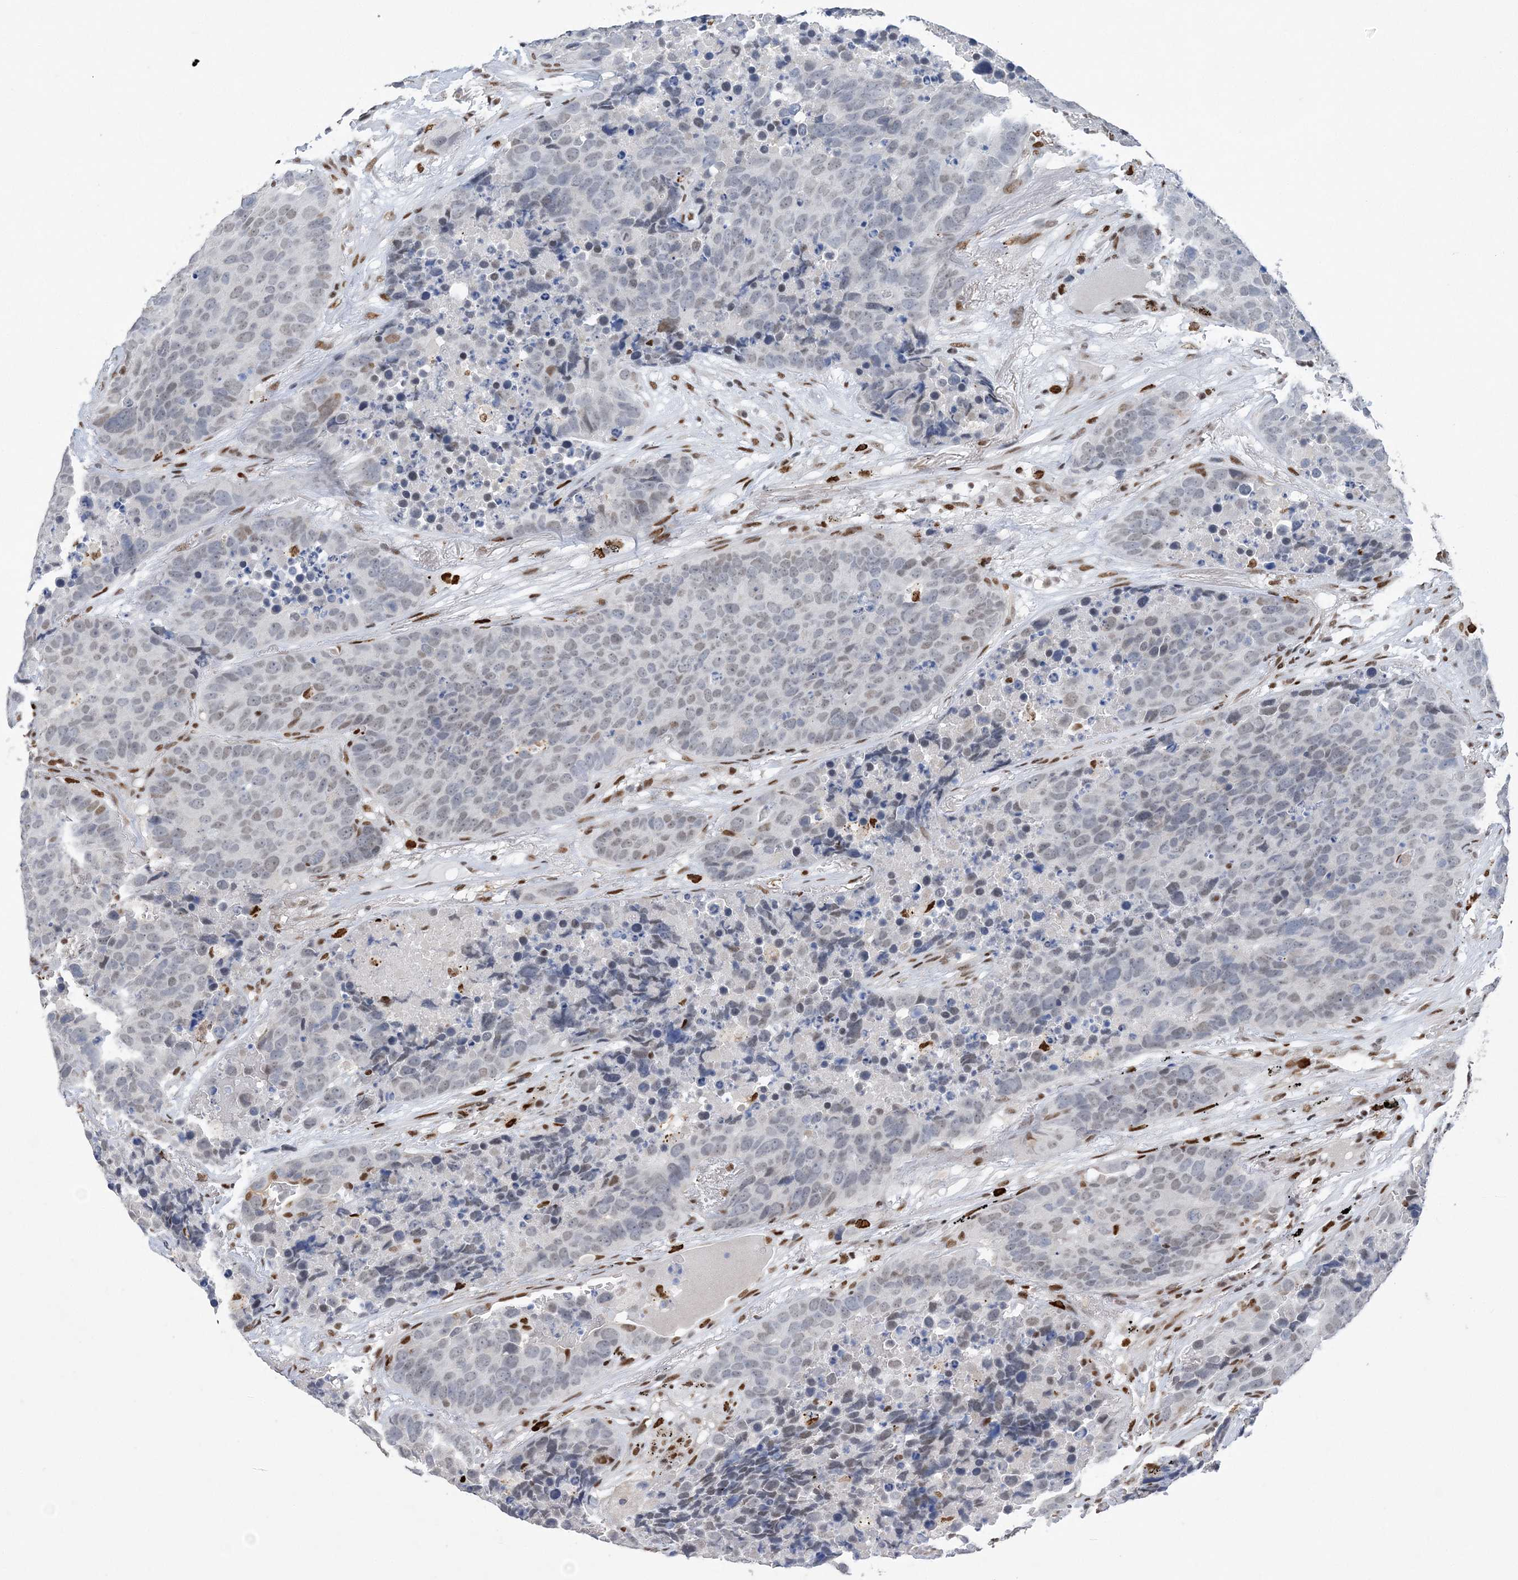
{"staining": {"intensity": "negative", "quantity": "none", "location": "none"}, "tissue": "carcinoid", "cell_type": "Tumor cells", "image_type": "cancer", "snomed": [{"axis": "morphology", "description": "Carcinoid, malignant, NOS"}, {"axis": "topography", "description": "Lung"}], "caption": "Carcinoid was stained to show a protein in brown. There is no significant staining in tumor cells.", "gene": "ZBTB7A", "patient": {"sex": "male", "age": 60}}